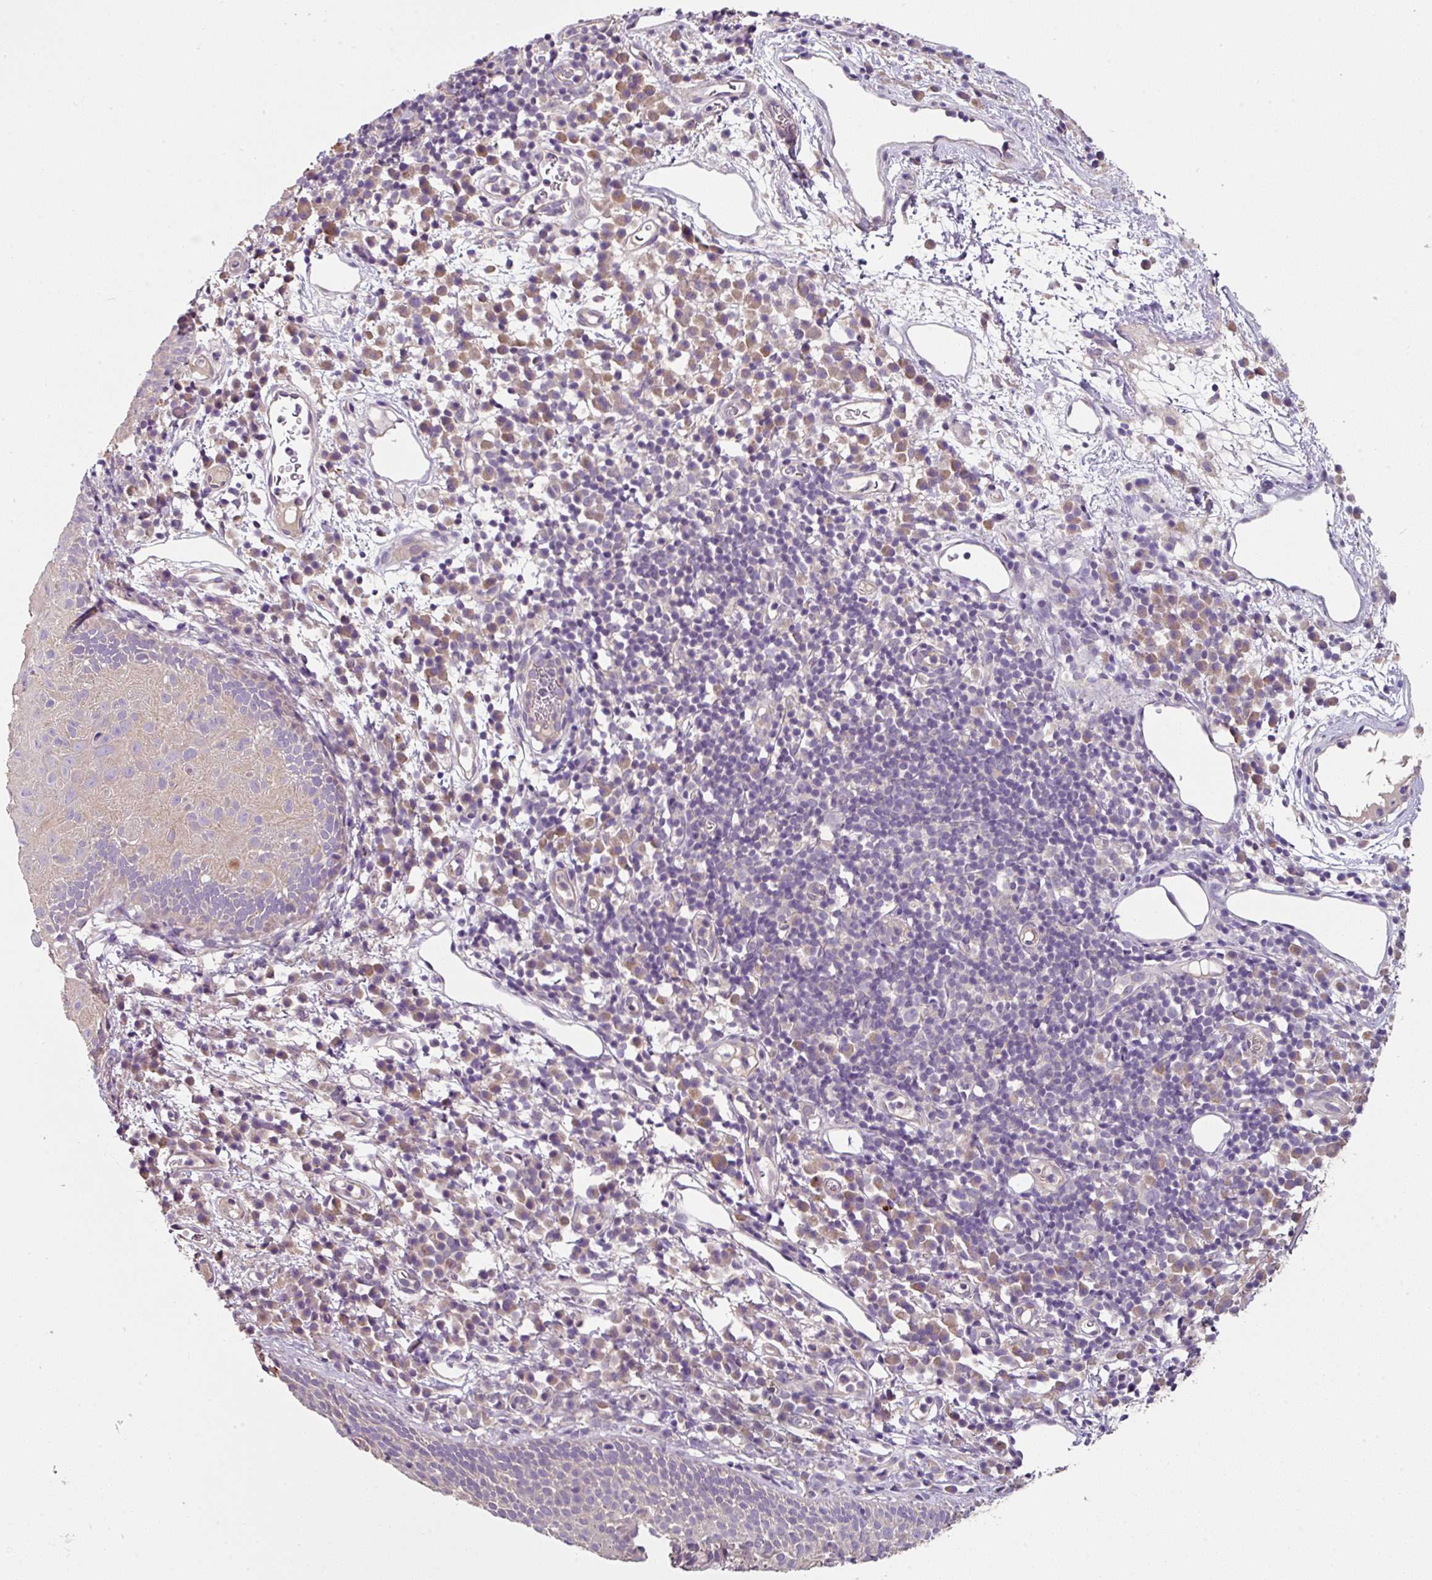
{"staining": {"intensity": "moderate", "quantity": "<25%", "location": "cytoplasmic/membranous"}, "tissue": "nasopharynx", "cell_type": "Respiratory epithelial cells", "image_type": "normal", "snomed": [{"axis": "morphology", "description": "Normal tissue, NOS"}, {"axis": "topography", "description": "Lymph node"}, {"axis": "topography", "description": "Cartilage tissue"}, {"axis": "topography", "description": "Nasopharynx"}], "caption": "A high-resolution photomicrograph shows immunohistochemistry (IHC) staining of normal nasopharynx, which displays moderate cytoplasmic/membranous staining in about <25% of respiratory epithelial cells.", "gene": "C4orf48", "patient": {"sex": "male", "age": 63}}